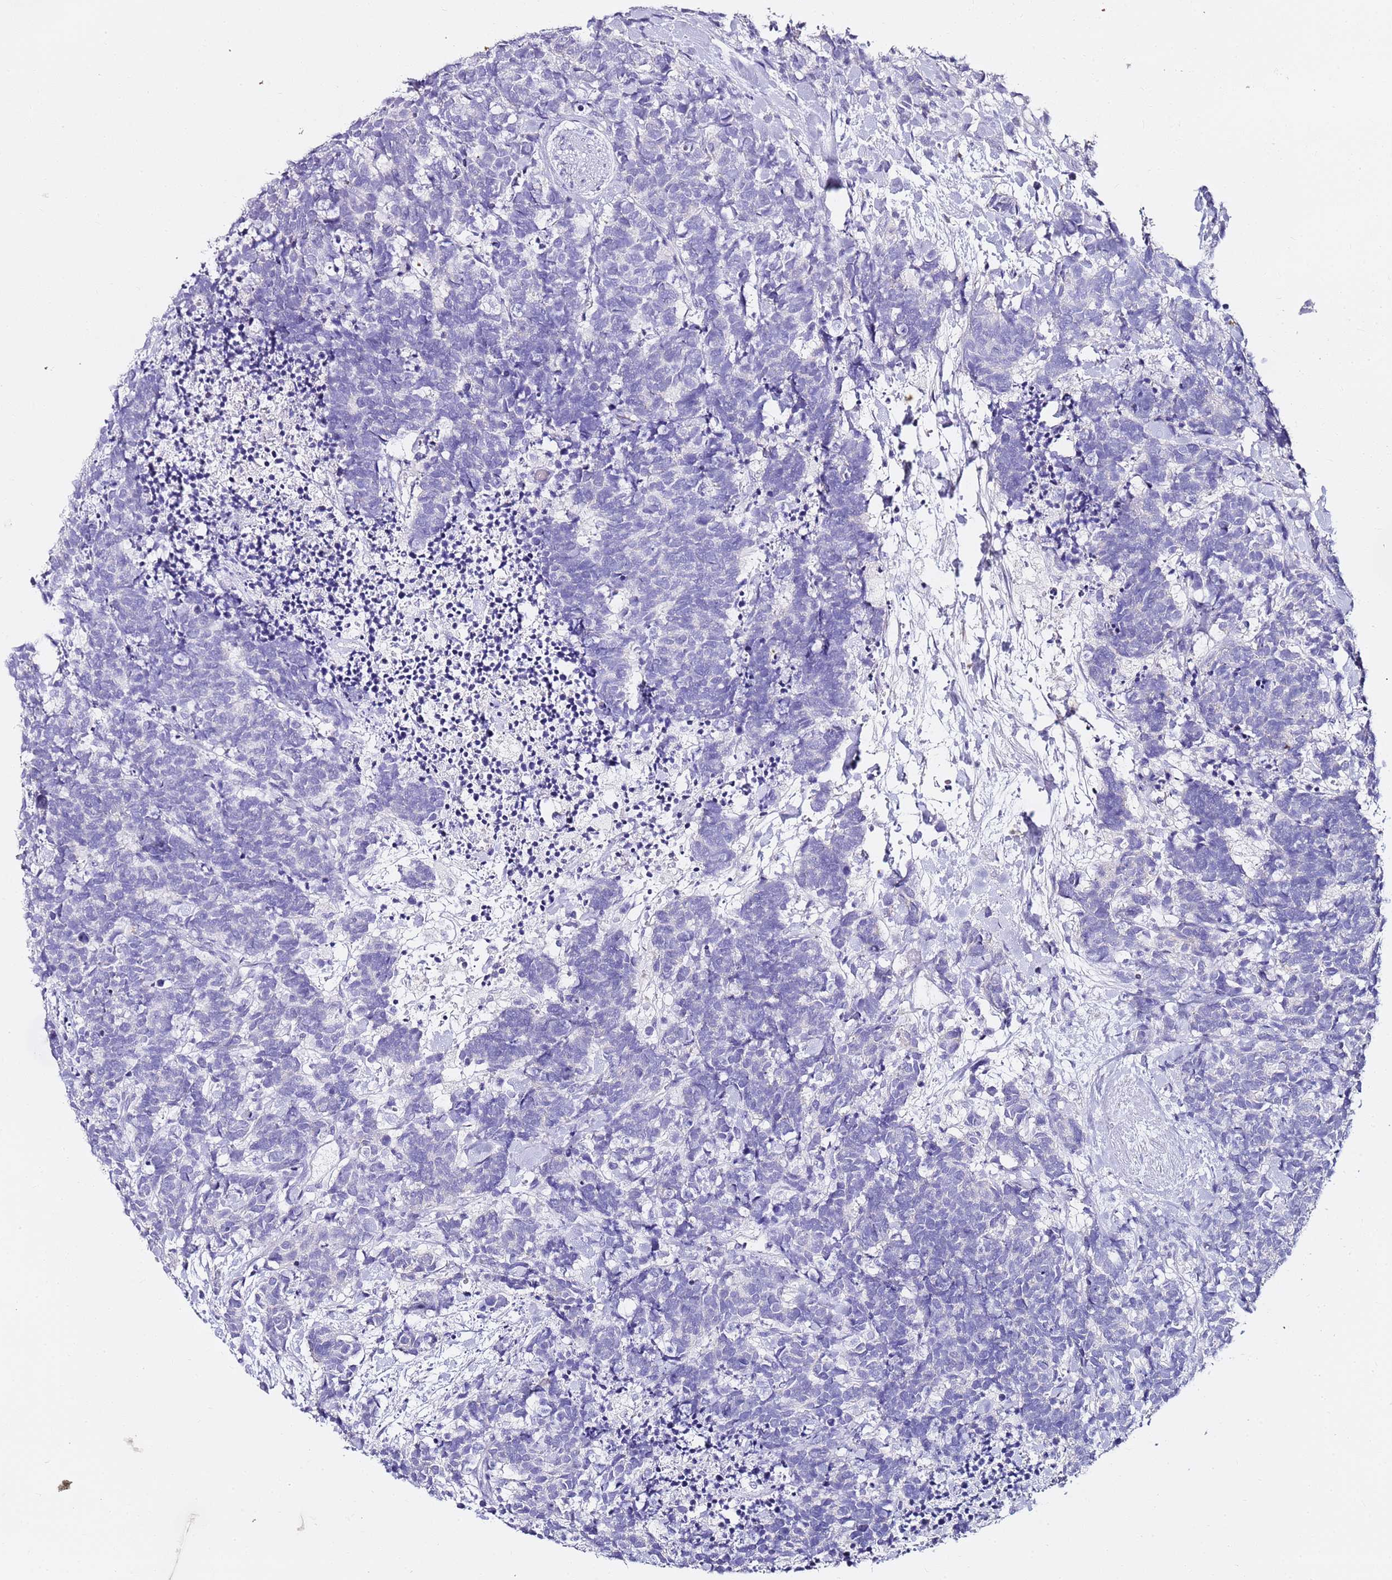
{"staining": {"intensity": "negative", "quantity": "none", "location": "none"}, "tissue": "carcinoid", "cell_type": "Tumor cells", "image_type": "cancer", "snomed": [{"axis": "morphology", "description": "Carcinoma, NOS"}, {"axis": "morphology", "description": "Carcinoid, malignant, NOS"}, {"axis": "topography", "description": "Prostate"}], "caption": "Tumor cells show no significant expression in carcinoma.", "gene": "MYBPC3", "patient": {"sex": "male", "age": 57}}